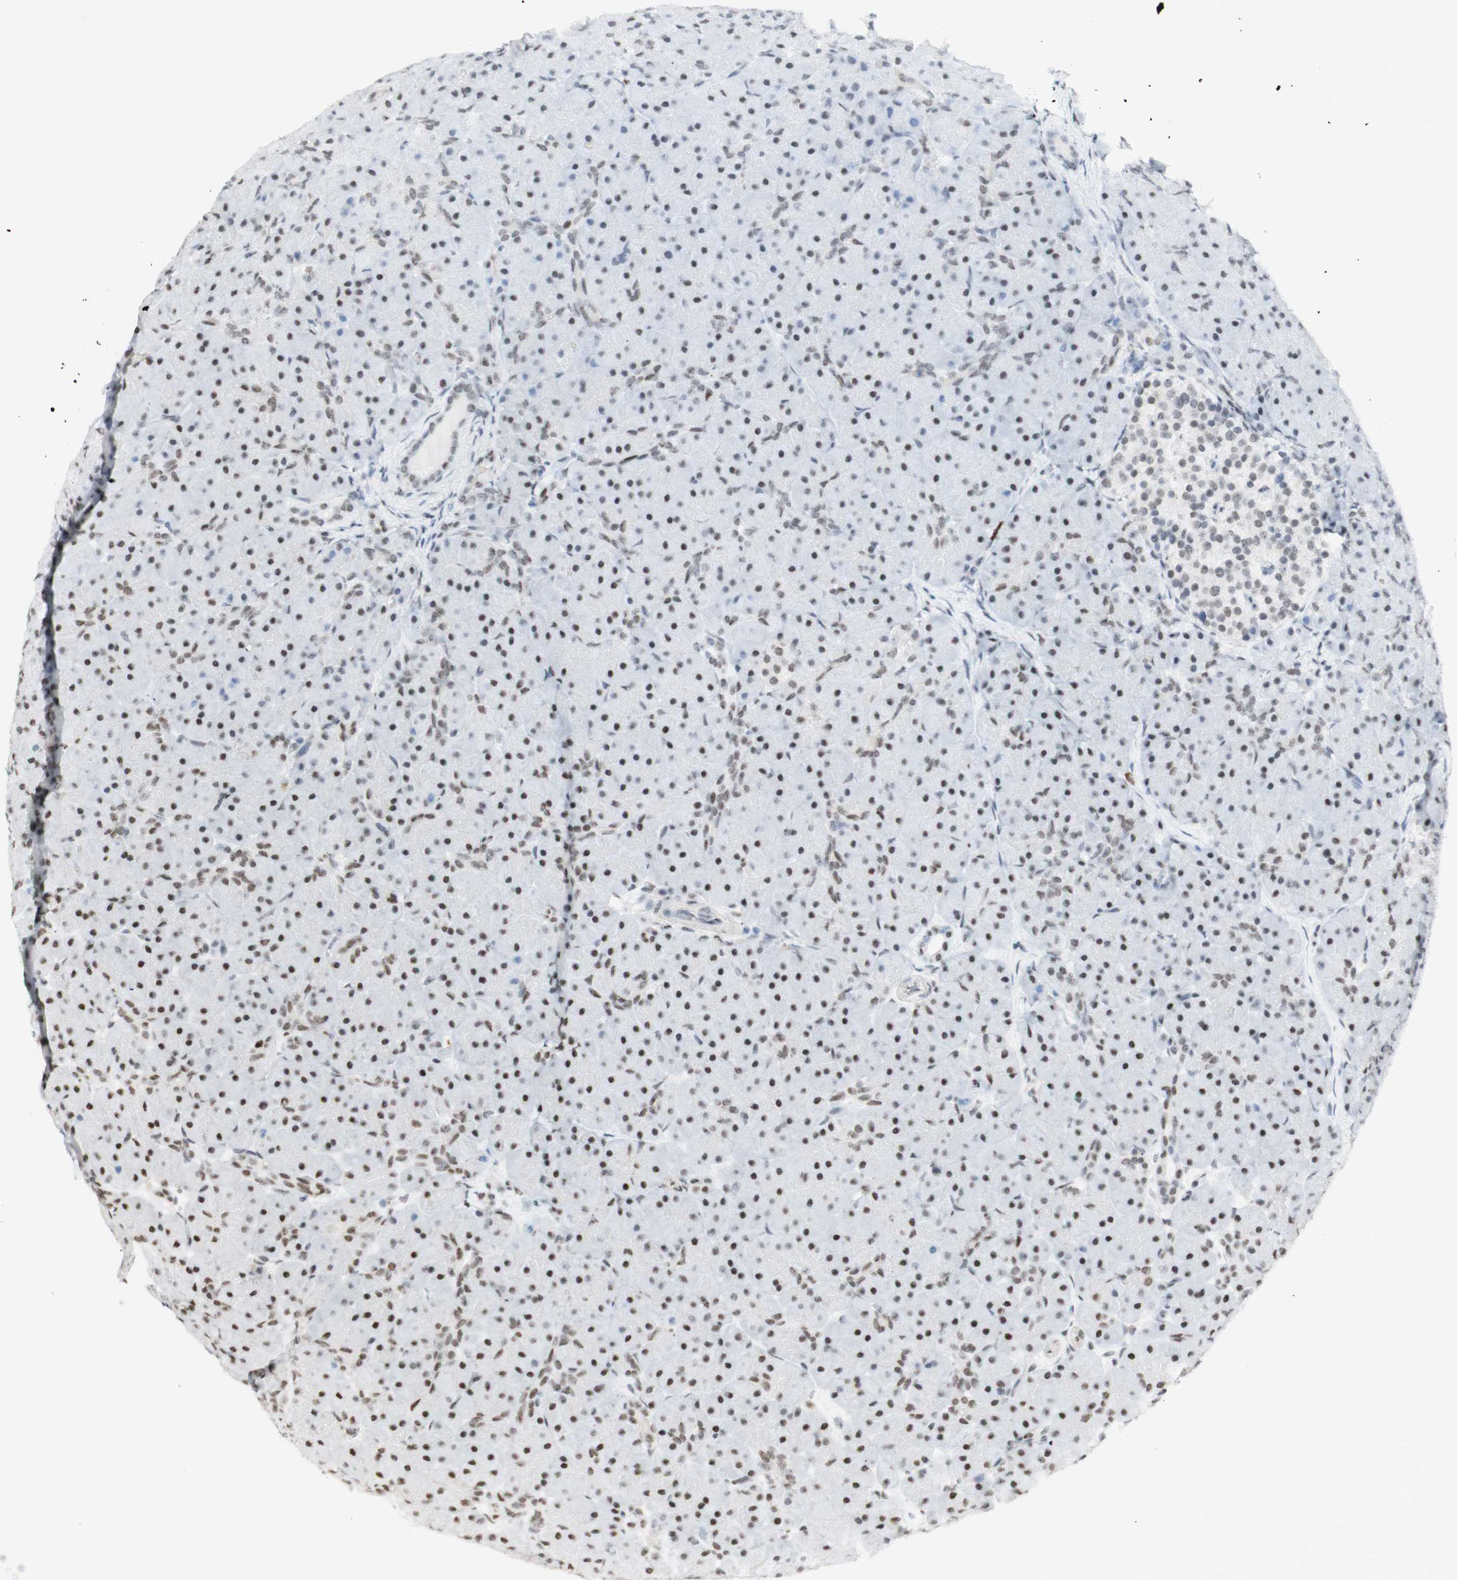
{"staining": {"intensity": "weak", "quantity": "25%-75%", "location": "nuclear"}, "tissue": "pancreas", "cell_type": "Exocrine glandular cells", "image_type": "normal", "snomed": [{"axis": "morphology", "description": "Normal tissue, NOS"}, {"axis": "topography", "description": "Pancreas"}], "caption": "IHC histopathology image of benign pancreas: human pancreas stained using immunohistochemistry reveals low levels of weak protein expression localized specifically in the nuclear of exocrine glandular cells, appearing as a nuclear brown color.", "gene": "ZMYM6", "patient": {"sex": "male", "age": 66}}